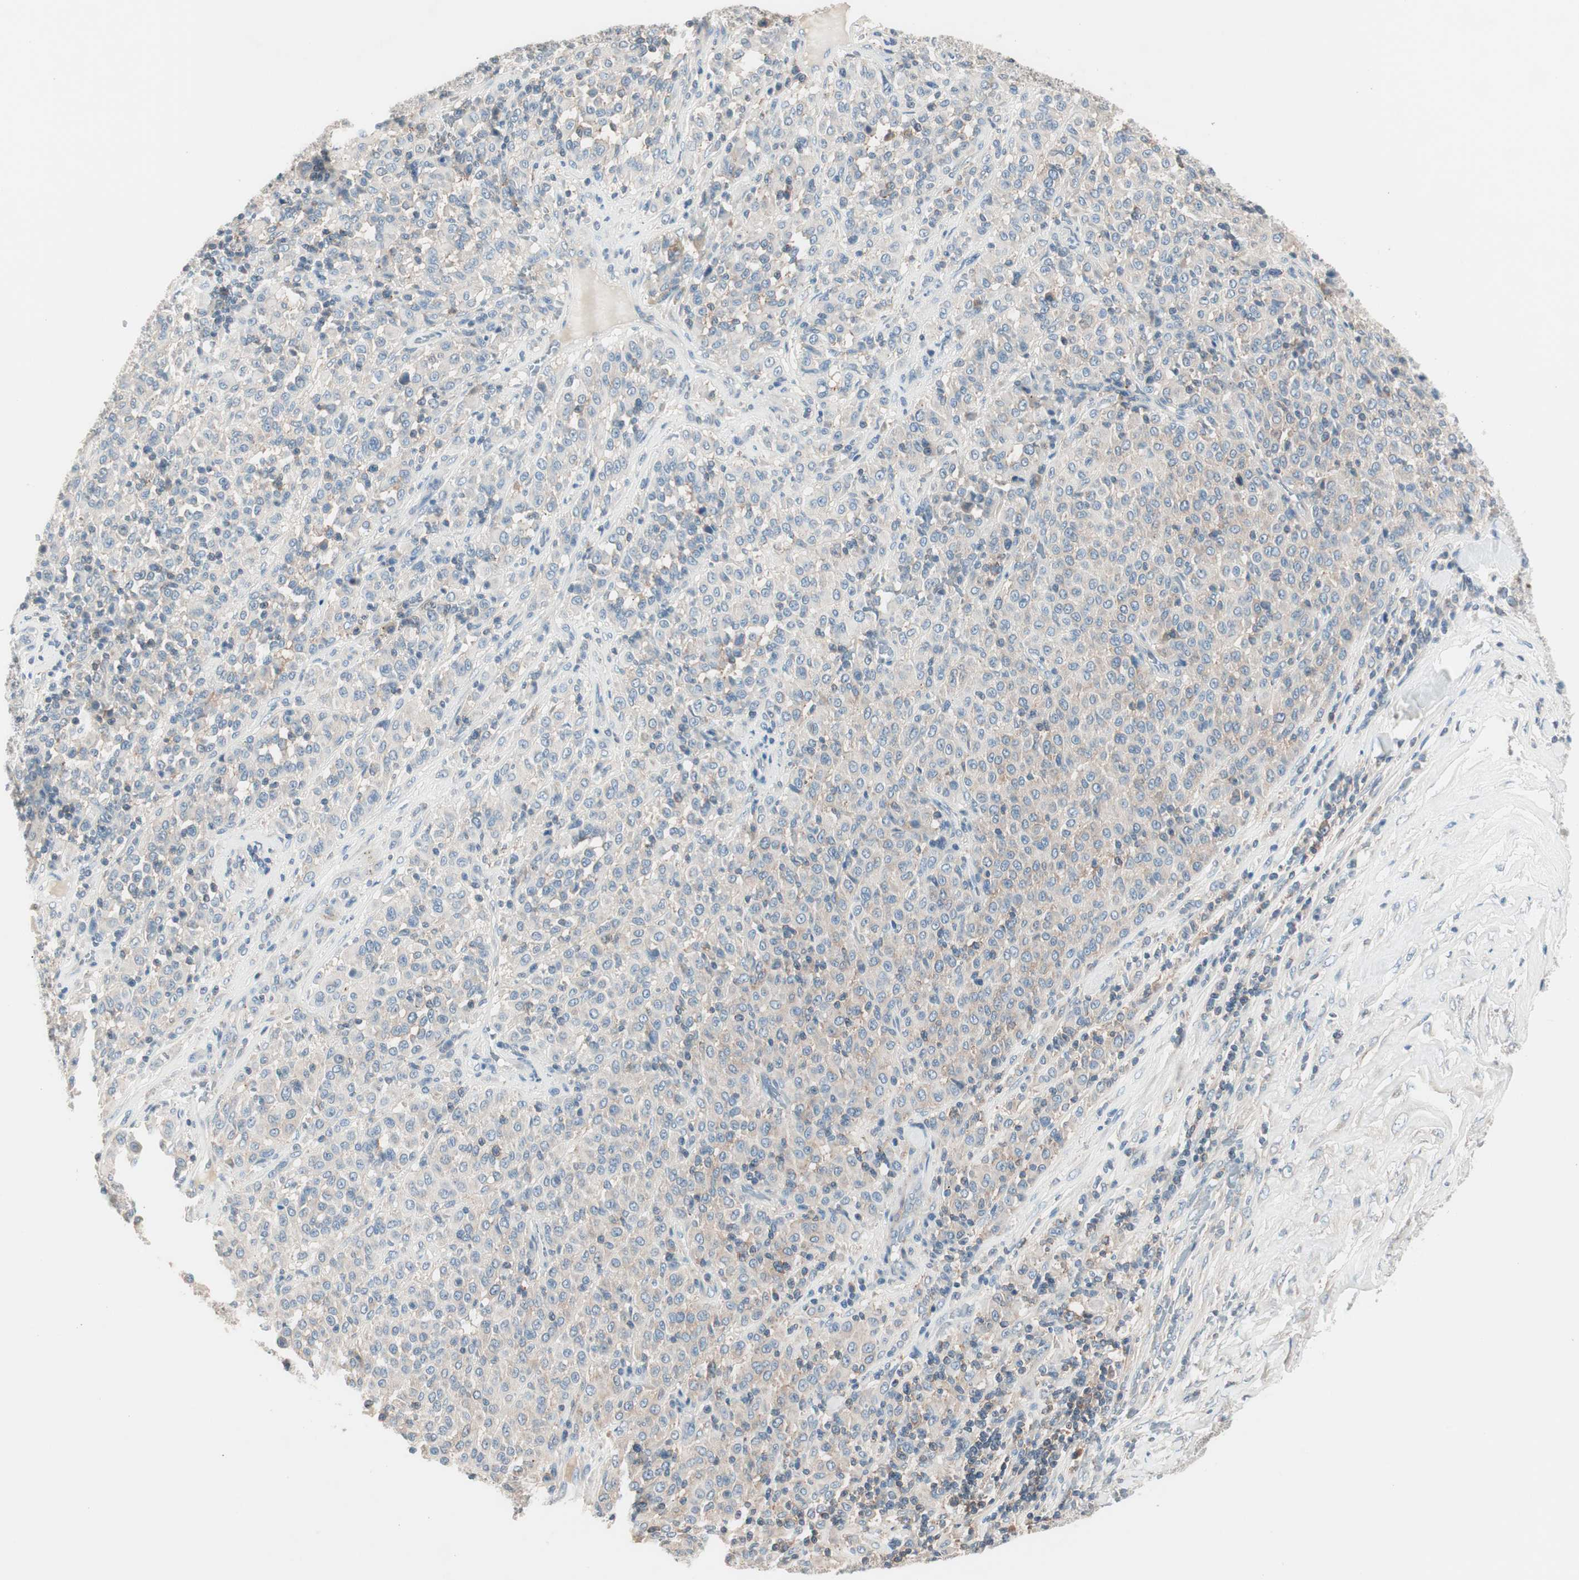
{"staining": {"intensity": "weak", "quantity": "25%-75%", "location": "cytoplasmic/membranous"}, "tissue": "melanoma", "cell_type": "Tumor cells", "image_type": "cancer", "snomed": [{"axis": "morphology", "description": "Malignant melanoma, Metastatic site"}, {"axis": "topography", "description": "Pancreas"}], "caption": "The immunohistochemical stain labels weak cytoplasmic/membranous expression in tumor cells of malignant melanoma (metastatic site) tissue.", "gene": "RAD54B", "patient": {"sex": "female", "age": 30}}